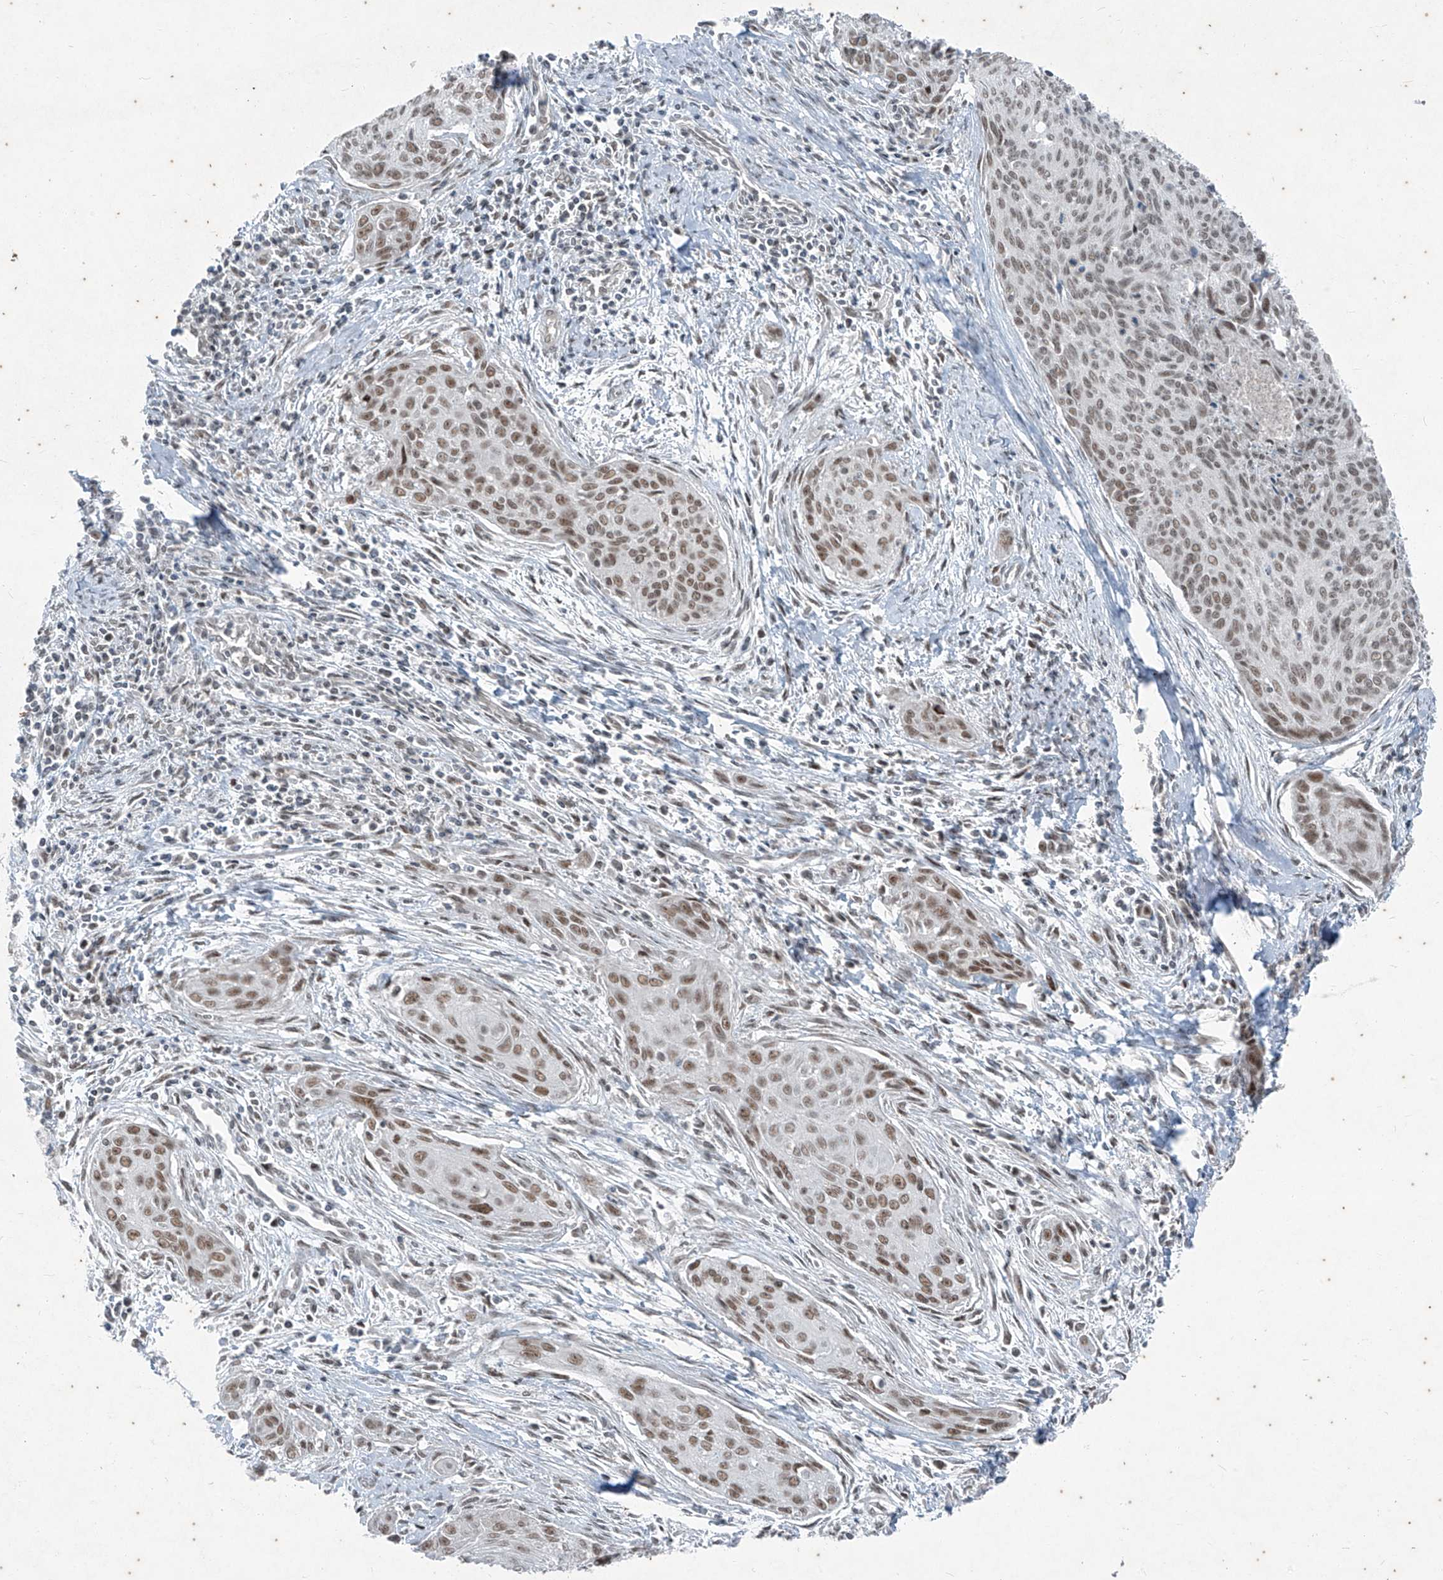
{"staining": {"intensity": "weak", "quantity": ">75%", "location": "nuclear"}, "tissue": "cervical cancer", "cell_type": "Tumor cells", "image_type": "cancer", "snomed": [{"axis": "morphology", "description": "Squamous cell carcinoma, NOS"}, {"axis": "topography", "description": "Cervix"}], "caption": "Cervical cancer stained for a protein shows weak nuclear positivity in tumor cells.", "gene": "ZNF354B", "patient": {"sex": "female", "age": 55}}